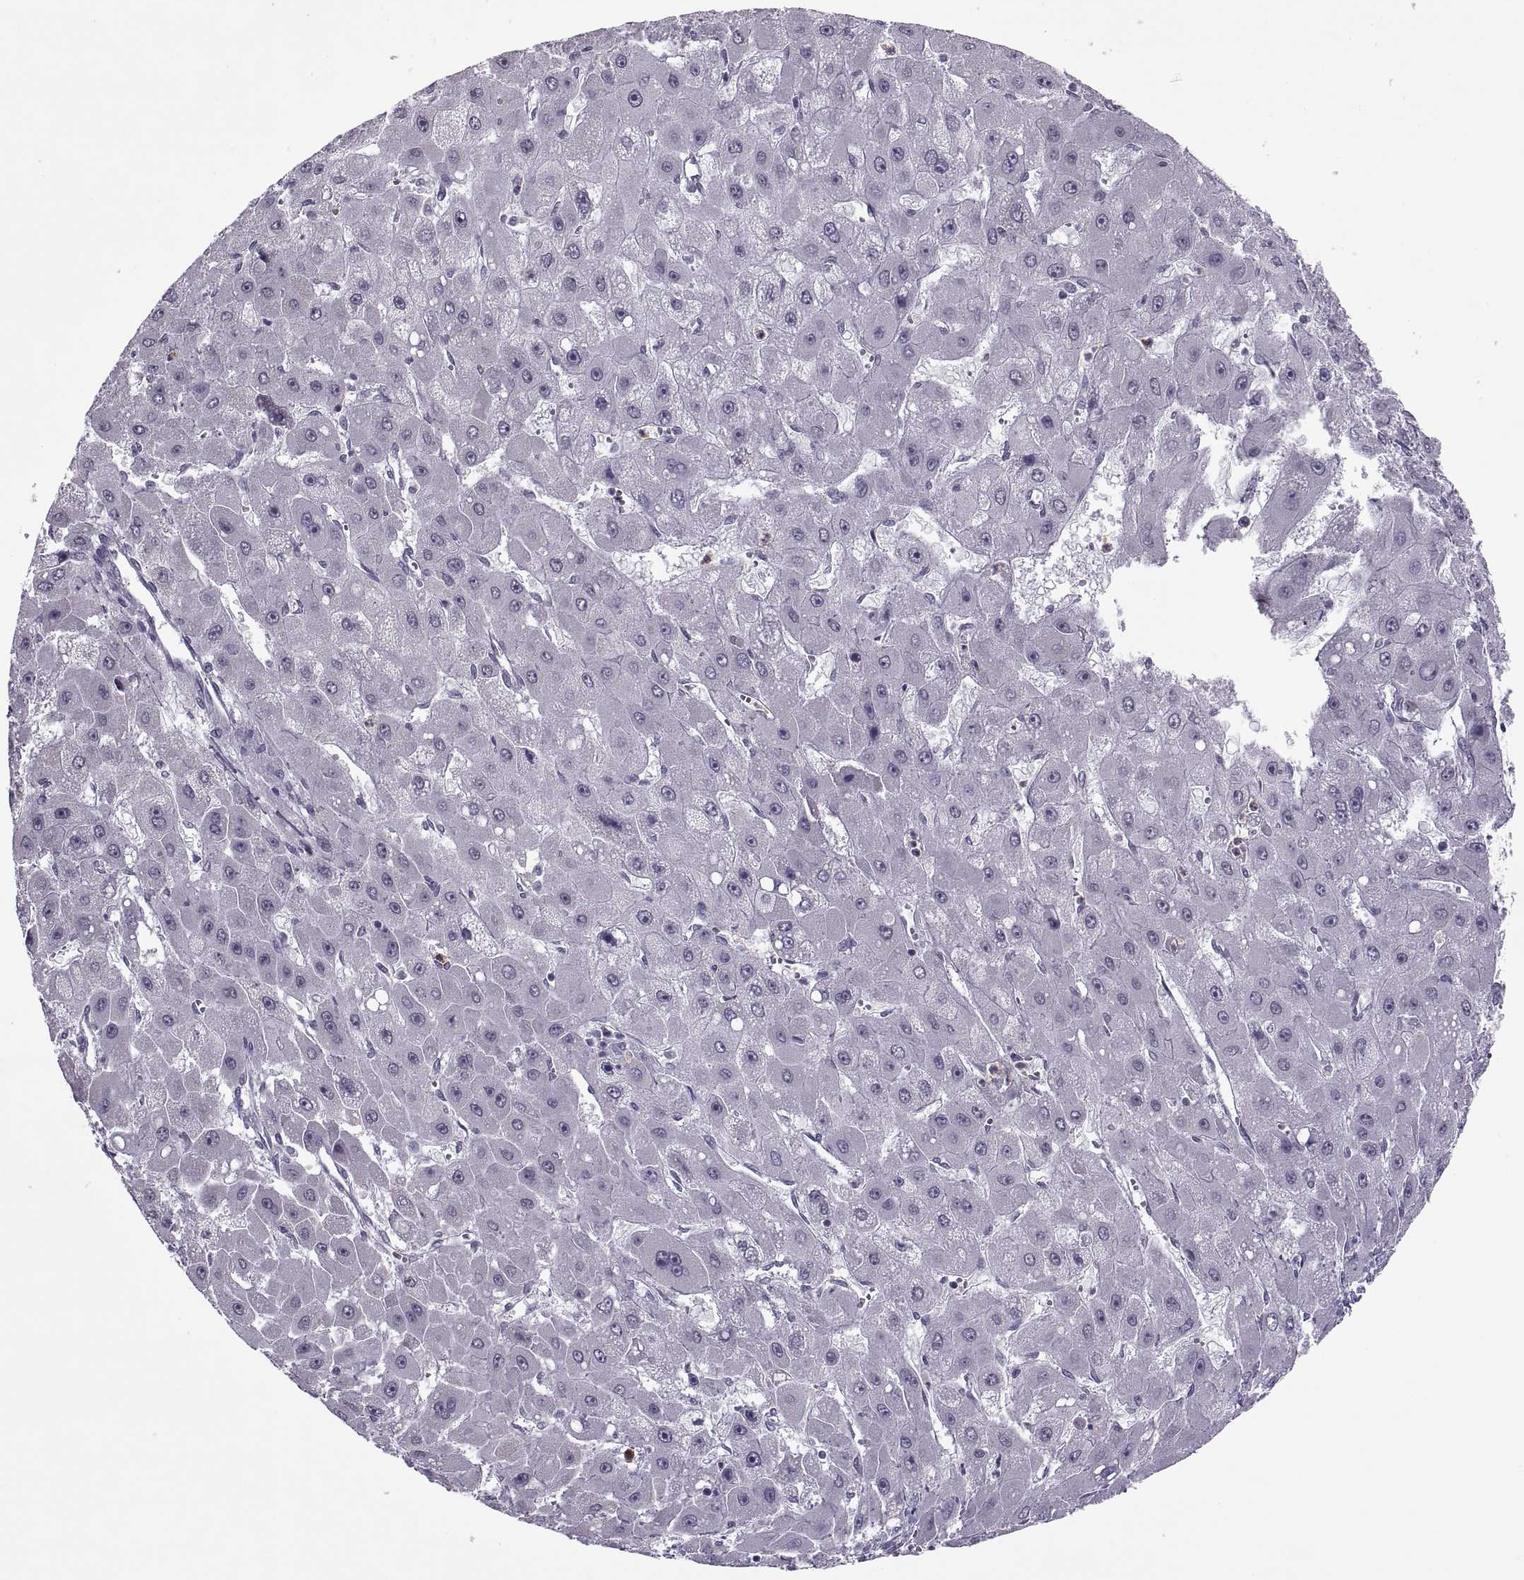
{"staining": {"intensity": "negative", "quantity": "none", "location": "none"}, "tissue": "liver cancer", "cell_type": "Tumor cells", "image_type": "cancer", "snomed": [{"axis": "morphology", "description": "Carcinoma, Hepatocellular, NOS"}, {"axis": "topography", "description": "Liver"}], "caption": "IHC of hepatocellular carcinoma (liver) displays no expression in tumor cells. (Brightfield microscopy of DAB (3,3'-diaminobenzidine) immunohistochemistry at high magnification).", "gene": "ODF3", "patient": {"sex": "female", "age": 25}}